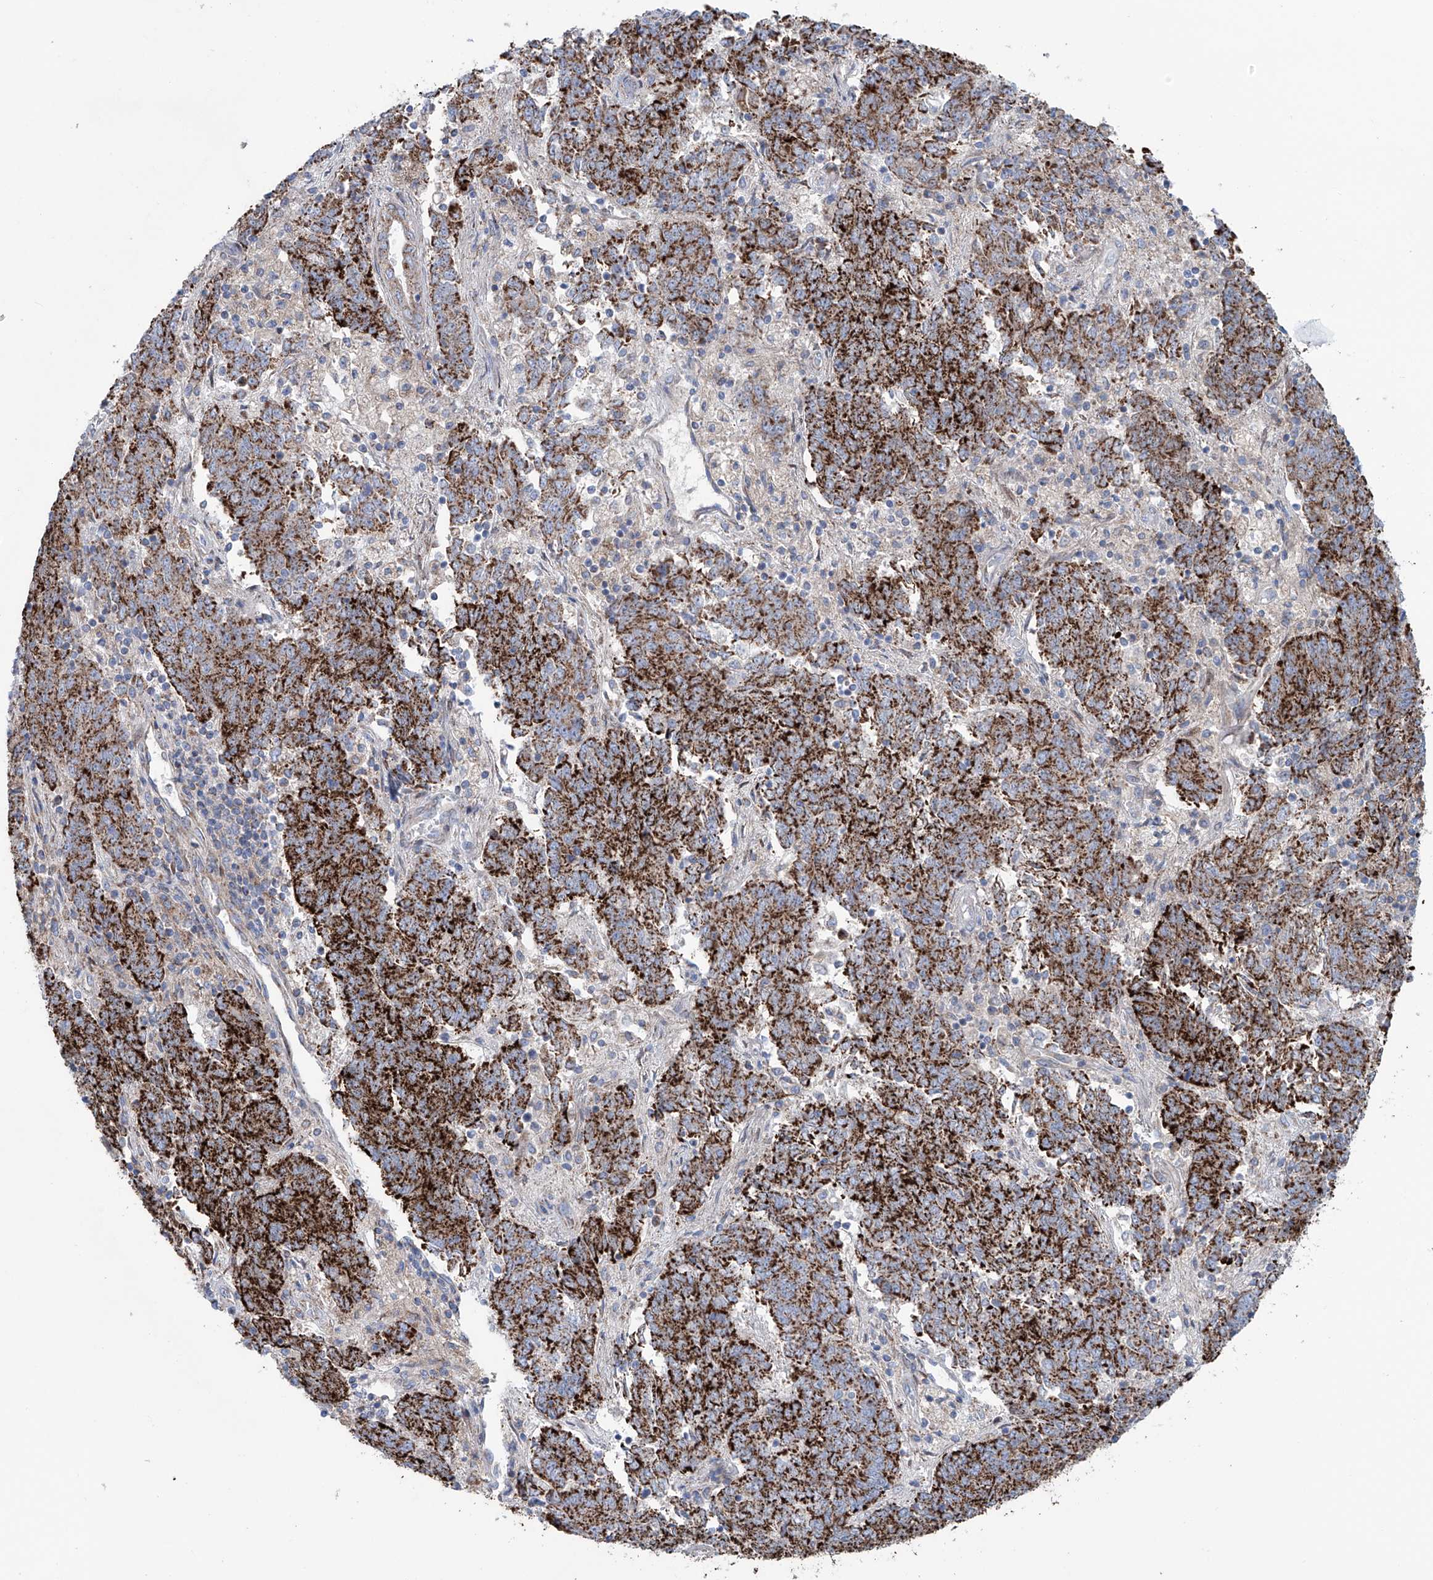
{"staining": {"intensity": "strong", "quantity": ">75%", "location": "cytoplasmic/membranous"}, "tissue": "endometrial cancer", "cell_type": "Tumor cells", "image_type": "cancer", "snomed": [{"axis": "morphology", "description": "Adenocarcinoma, NOS"}, {"axis": "topography", "description": "Endometrium"}], "caption": "Adenocarcinoma (endometrial) stained with a protein marker exhibits strong staining in tumor cells.", "gene": "ALDH6A1", "patient": {"sex": "female", "age": 80}}